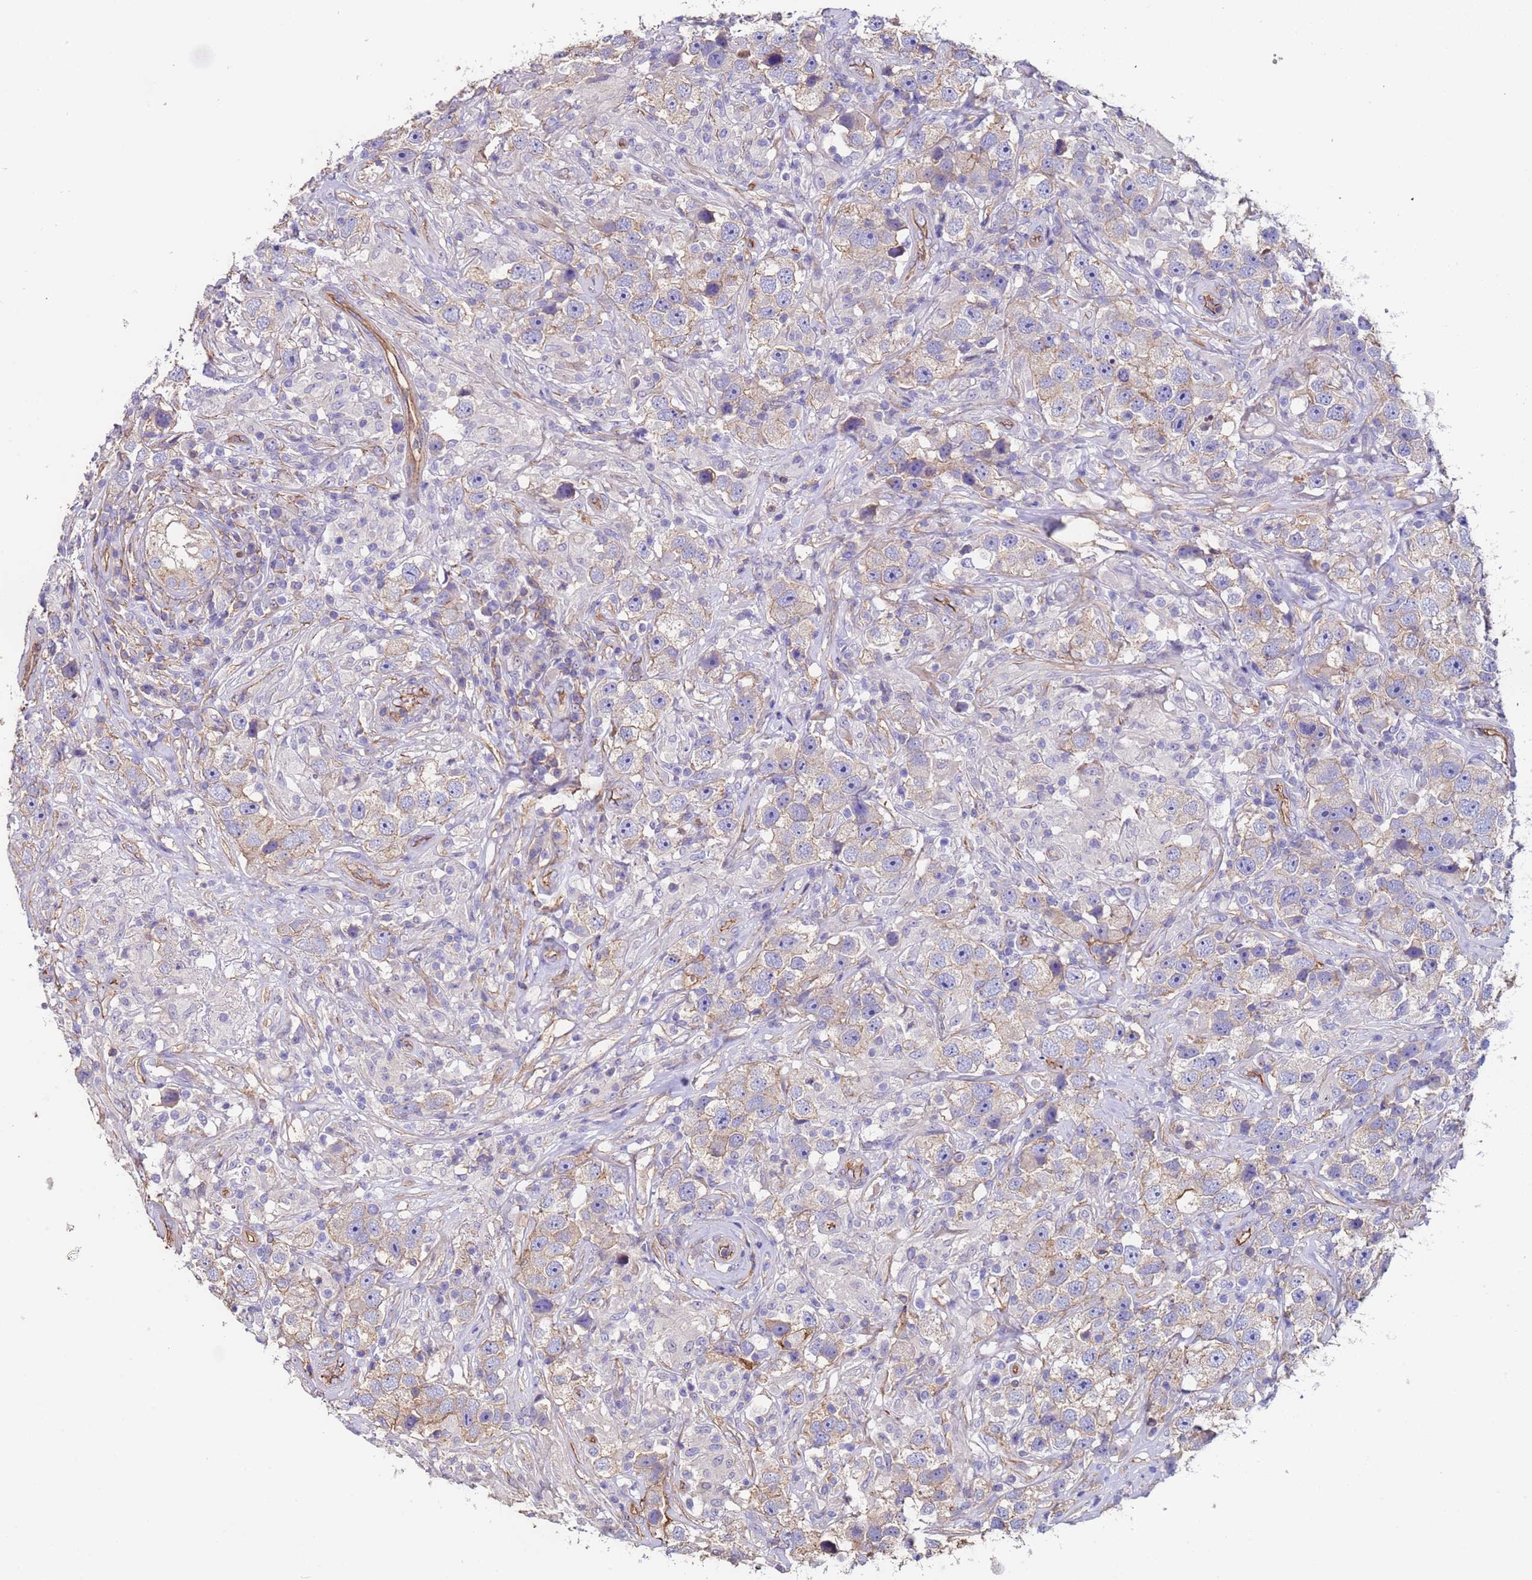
{"staining": {"intensity": "weak", "quantity": "<25%", "location": "cytoplasmic/membranous"}, "tissue": "testis cancer", "cell_type": "Tumor cells", "image_type": "cancer", "snomed": [{"axis": "morphology", "description": "Seminoma, NOS"}, {"axis": "topography", "description": "Testis"}], "caption": "Image shows no protein expression in tumor cells of seminoma (testis) tissue.", "gene": "ZNF248", "patient": {"sex": "male", "age": 49}}